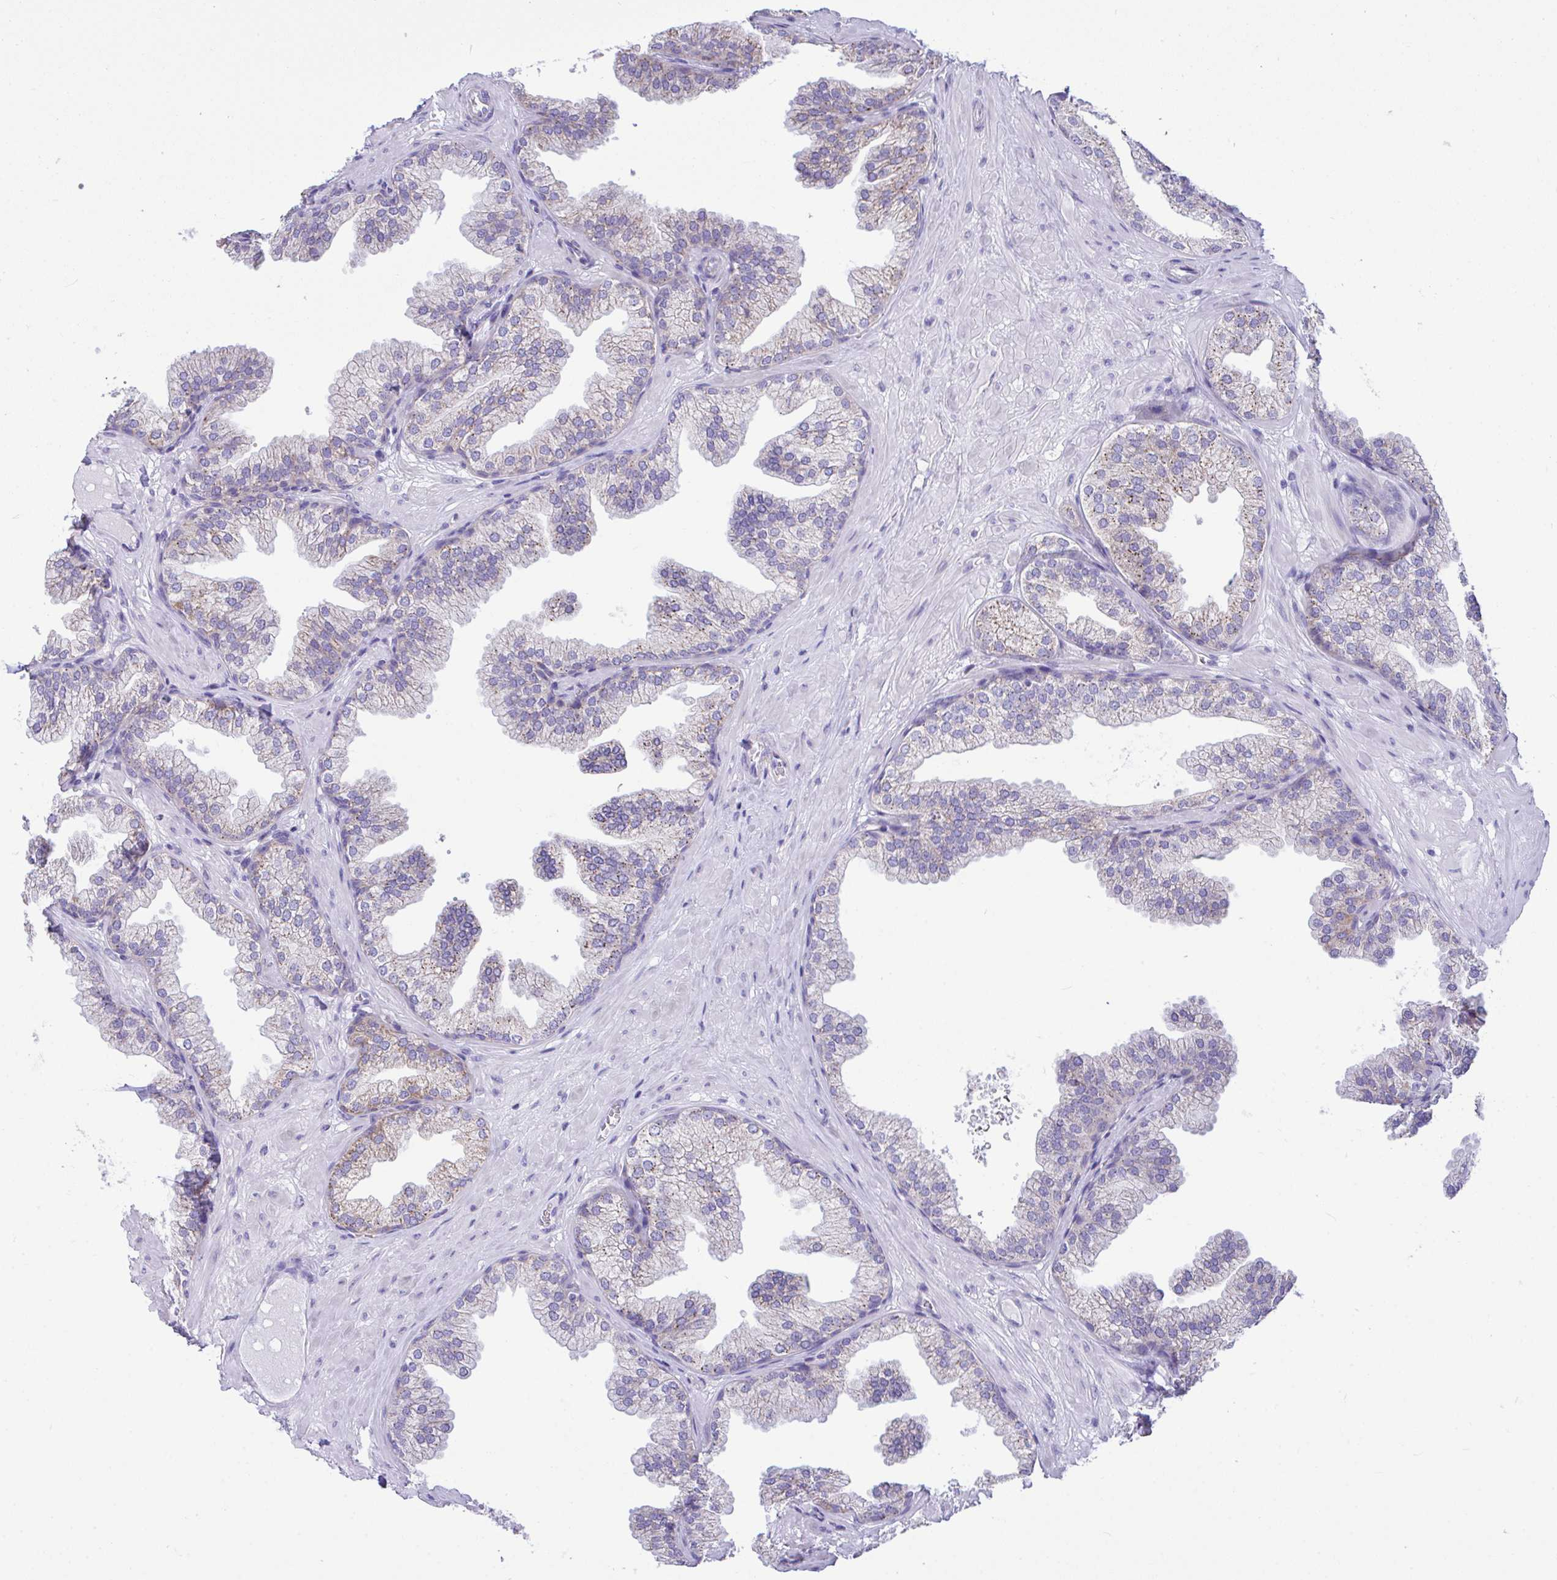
{"staining": {"intensity": "weak", "quantity": "<25%", "location": "cytoplasmic/membranous"}, "tissue": "prostate", "cell_type": "Glandular cells", "image_type": "normal", "snomed": [{"axis": "morphology", "description": "Normal tissue, NOS"}, {"axis": "topography", "description": "Prostate"}], "caption": "A photomicrograph of human prostate is negative for staining in glandular cells. Nuclei are stained in blue.", "gene": "NLRP8", "patient": {"sex": "male", "age": 37}}